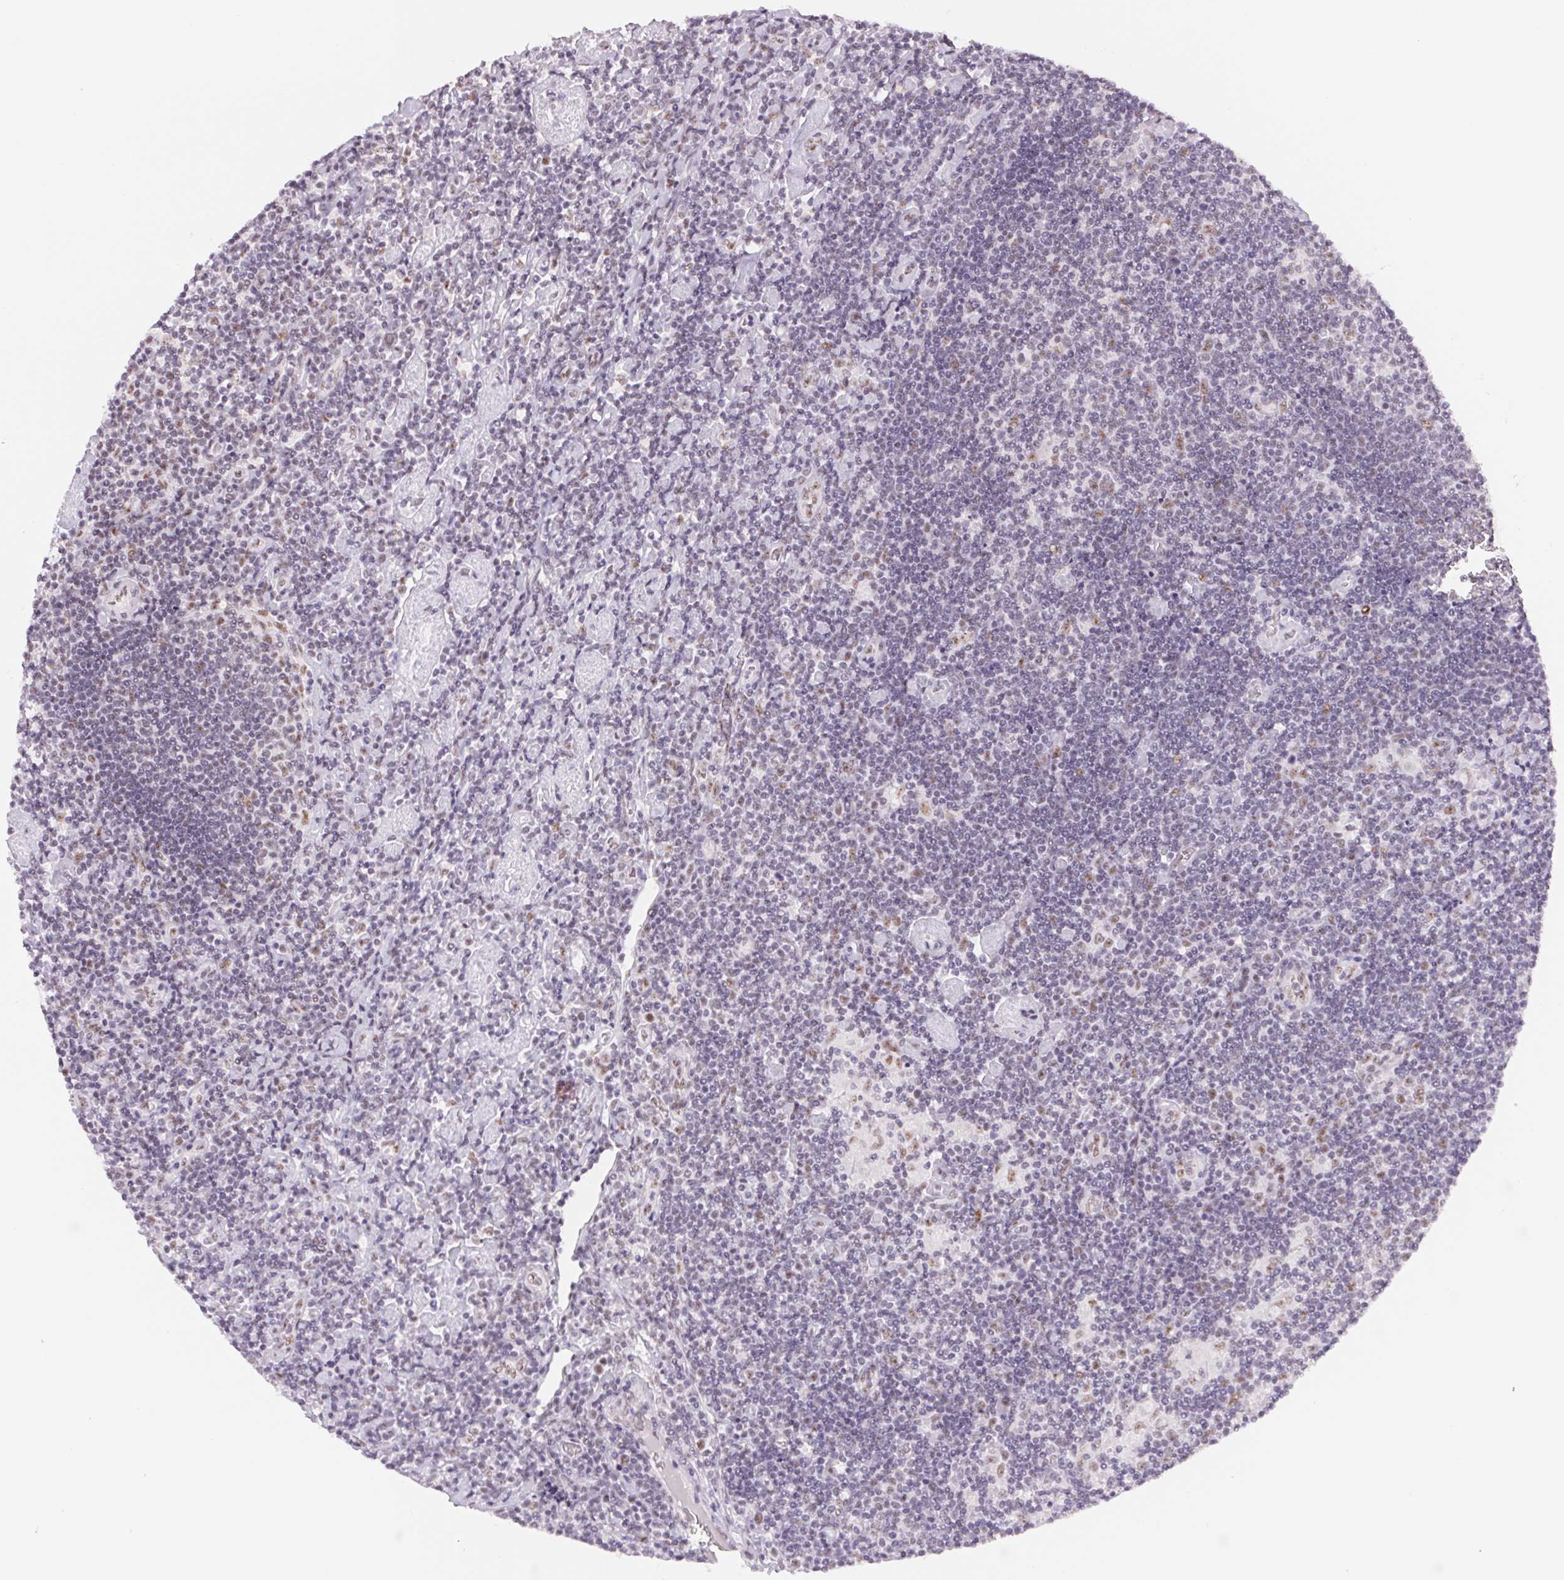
{"staining": {"intensity": "moderate", "quantity": "<25%", "location": "nuclear"}, "tissue": "lymphoma", "cell_type": "Tumor cells", "image_type": "cancer", "snomed": [{"axis": "morphology", "description": "Hodgkin's disease, NOS"}, {"axis": "topography", "description": "Lymph node"}], "caption": "Immunohistochemical staining of Hodgkin's disease reveals low levels of moderate nuclear positivity in about <25% of tumor cells.", "gene": "ZC3H14", "patient": {"sex": "male", "age": 40}}